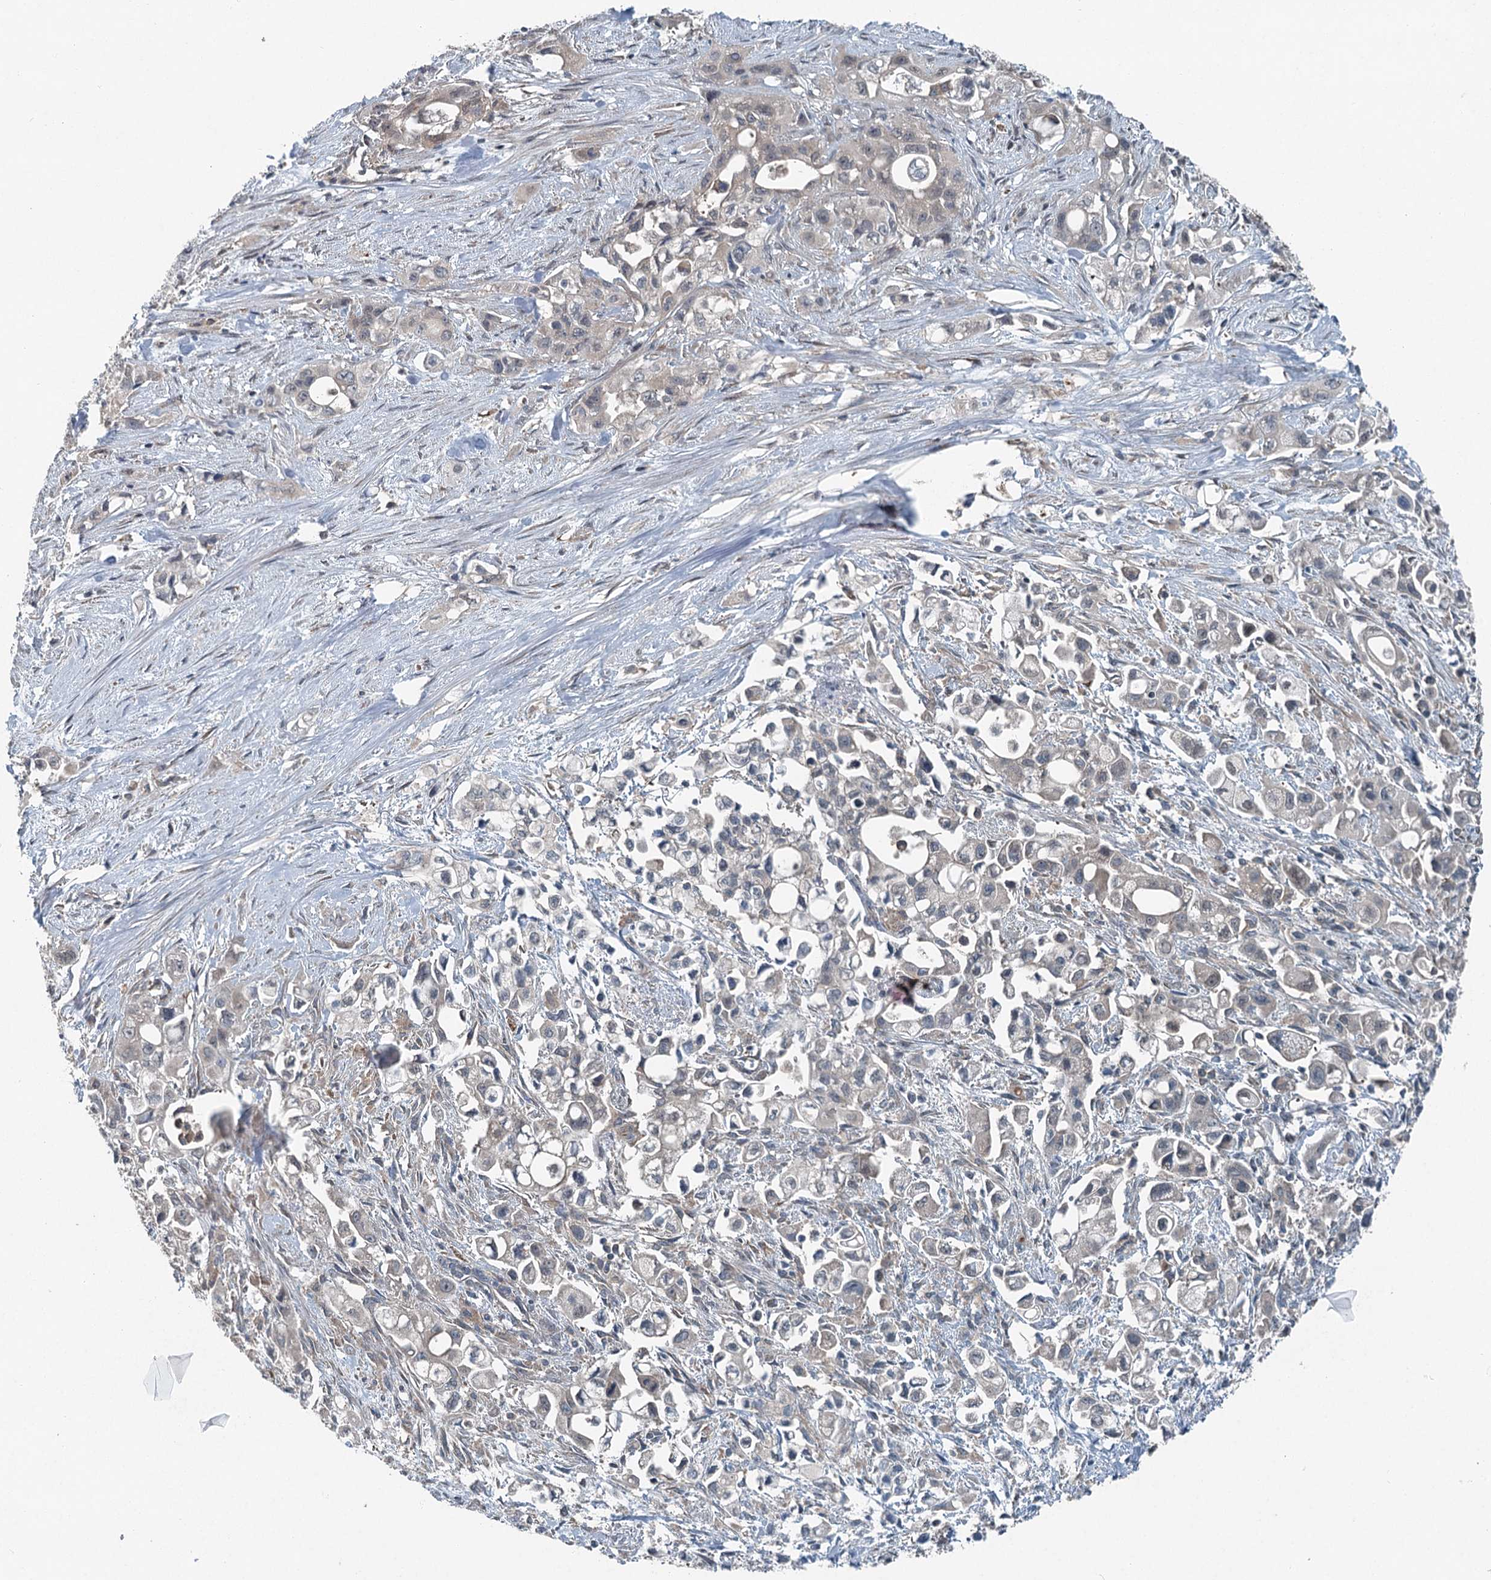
{"staining": {"intensity": "weak", "quantity": "<25%", "location": "cytoplasmic/membranous"}, "tissue": "pancreatic cancer", "cell_type": "Tumor cells", "image_type": "cancer", "snomed": [{"axis": "morphology", "description": "Adenocarcinoma, NOS"}, {"axis": "topography", "description": "Pancreas"}], "caption": "Tumor cells show no significant positivity in pancreatic adenocarcinoma.", "gene": "SKIC3", "patient": {"sex": "female", "age": 66}}